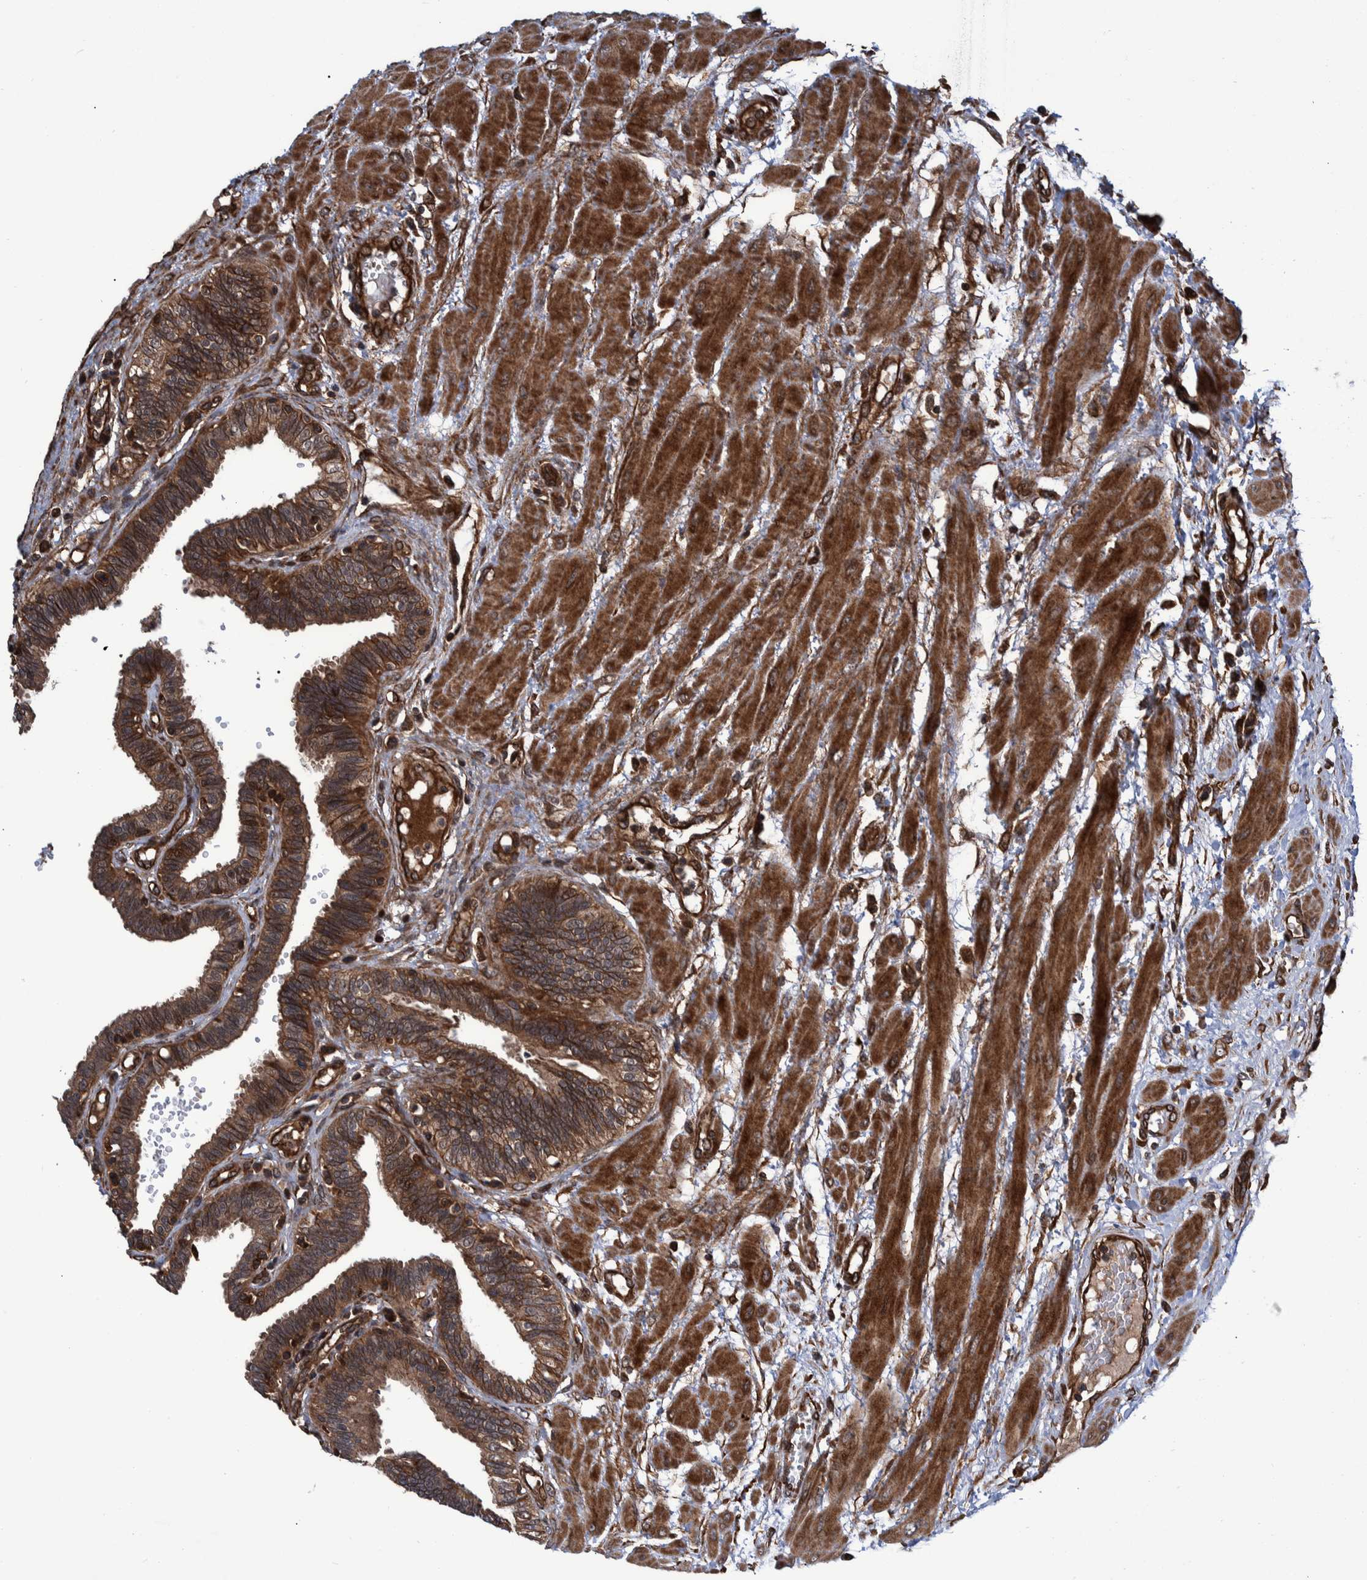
{"staining": {"intensity": "moderate", "quantity": ">75%", "location": "cytoplasmic/membranous"}, "tissue": "fallopian tube", "cell_type": "Glandular cells", "image_type": "normal", "snomed": [{"axis": "morphology", "description": "Normal tissue, NOS"}, {"axis": "topography", "description": "Fallopian tube"}], "caption": "Protein analysis of unremarkable fallopian tube shows moderate cytoplasmic/membranous staining in approximately >75% of glandular cells.", "gene": "TNFRSF10B", "patient": {"sex": "female", "age": 32}}